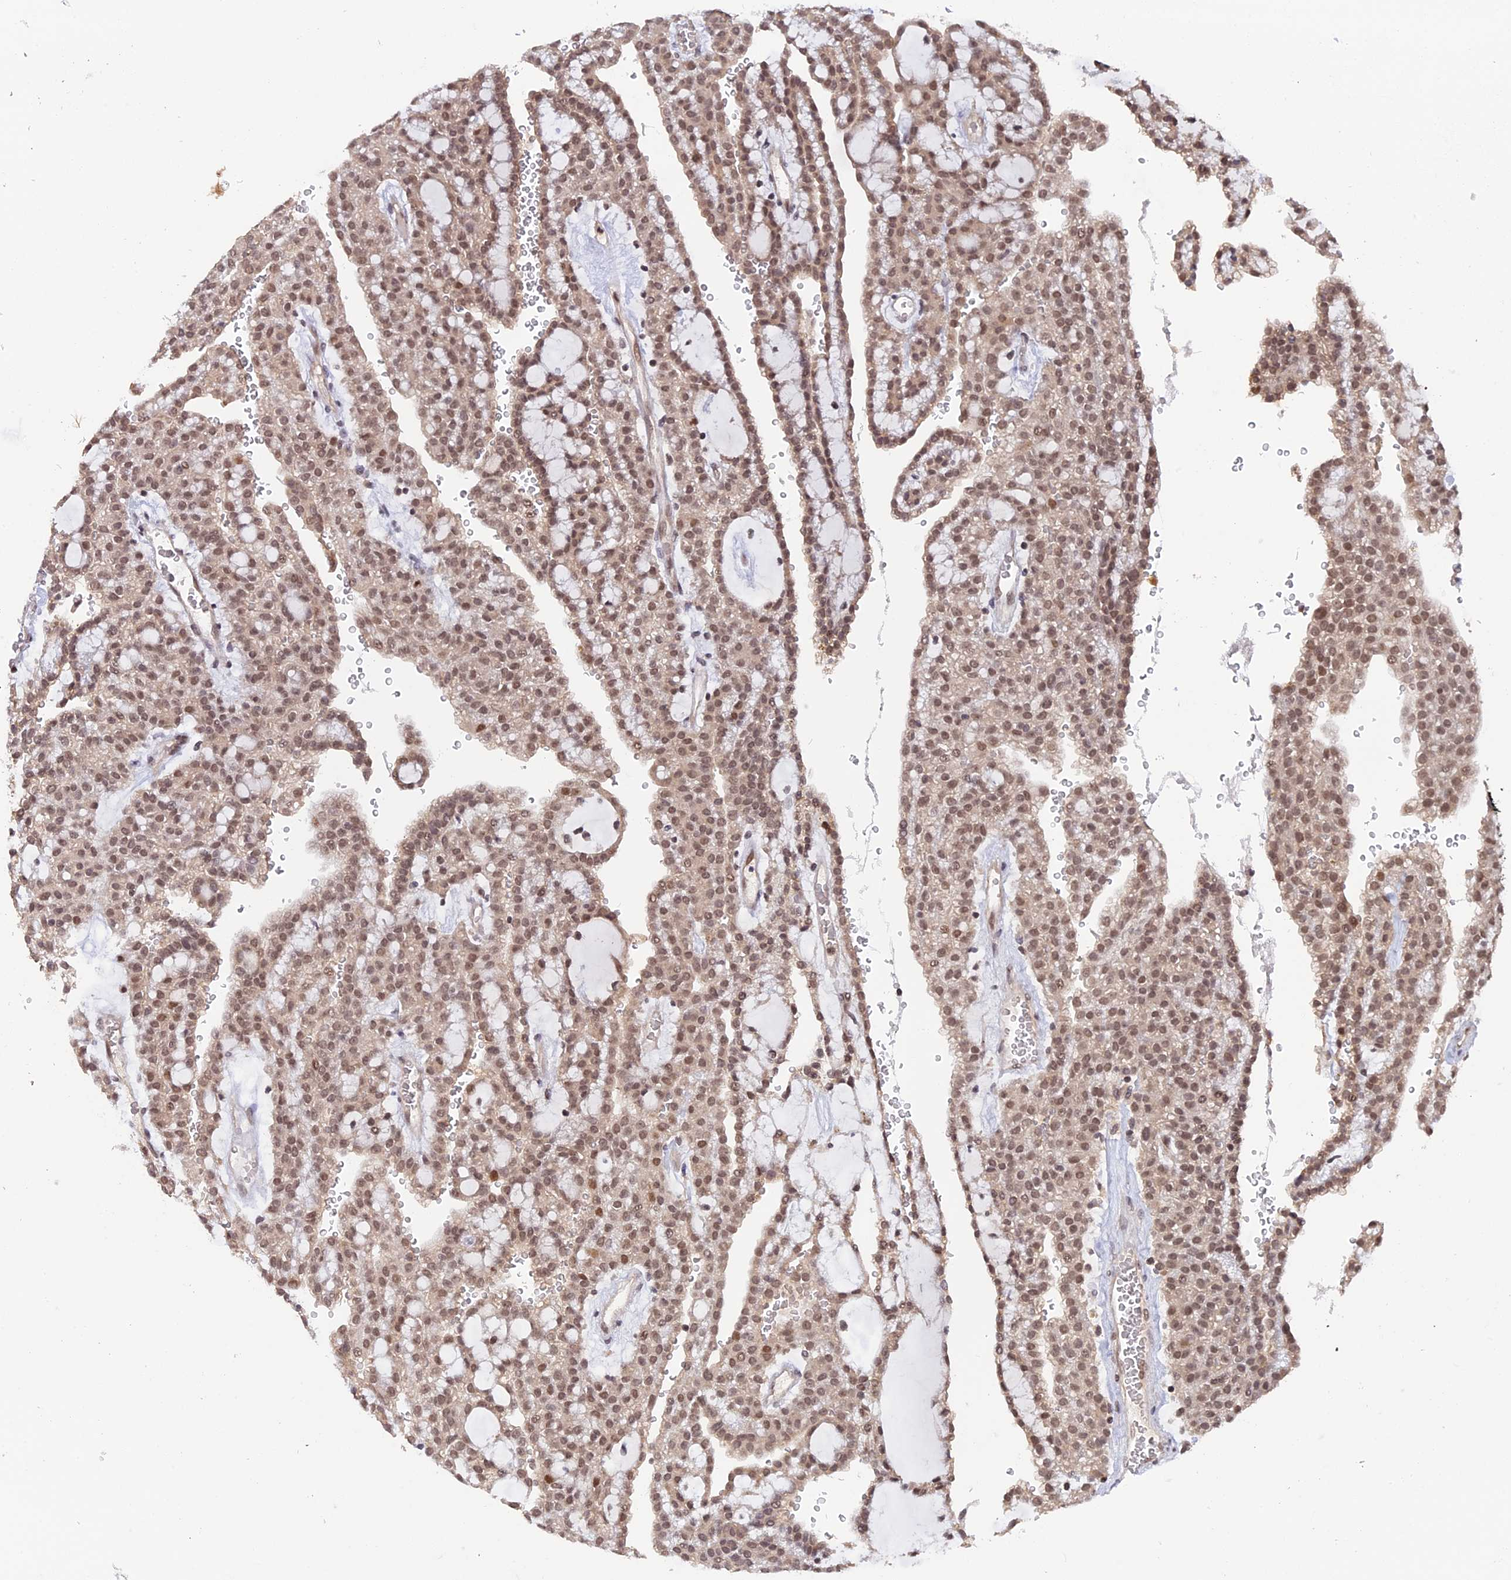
{"staining": {"intensity": "moderate", "quantity": ">75%", "location": "nuclear"}, "tissue": "renal cancer", "cell_type": "Tumor cells", "image_type": "cancer", "snomed": [{"axis": "morphology", "description": "Adenocarcinoma, NOS"}, {"axis": "topography", "description": "Kidney"}], "caption": "Immunohistochemistry micrograph of human renal adenocarcinoma stained for a protein (brown), which displays medium levels of moderate nuclear positivity in about >75% of tumor cells.", "gene": "RFC5", "patient": {"sex": "male", "age": 63}}